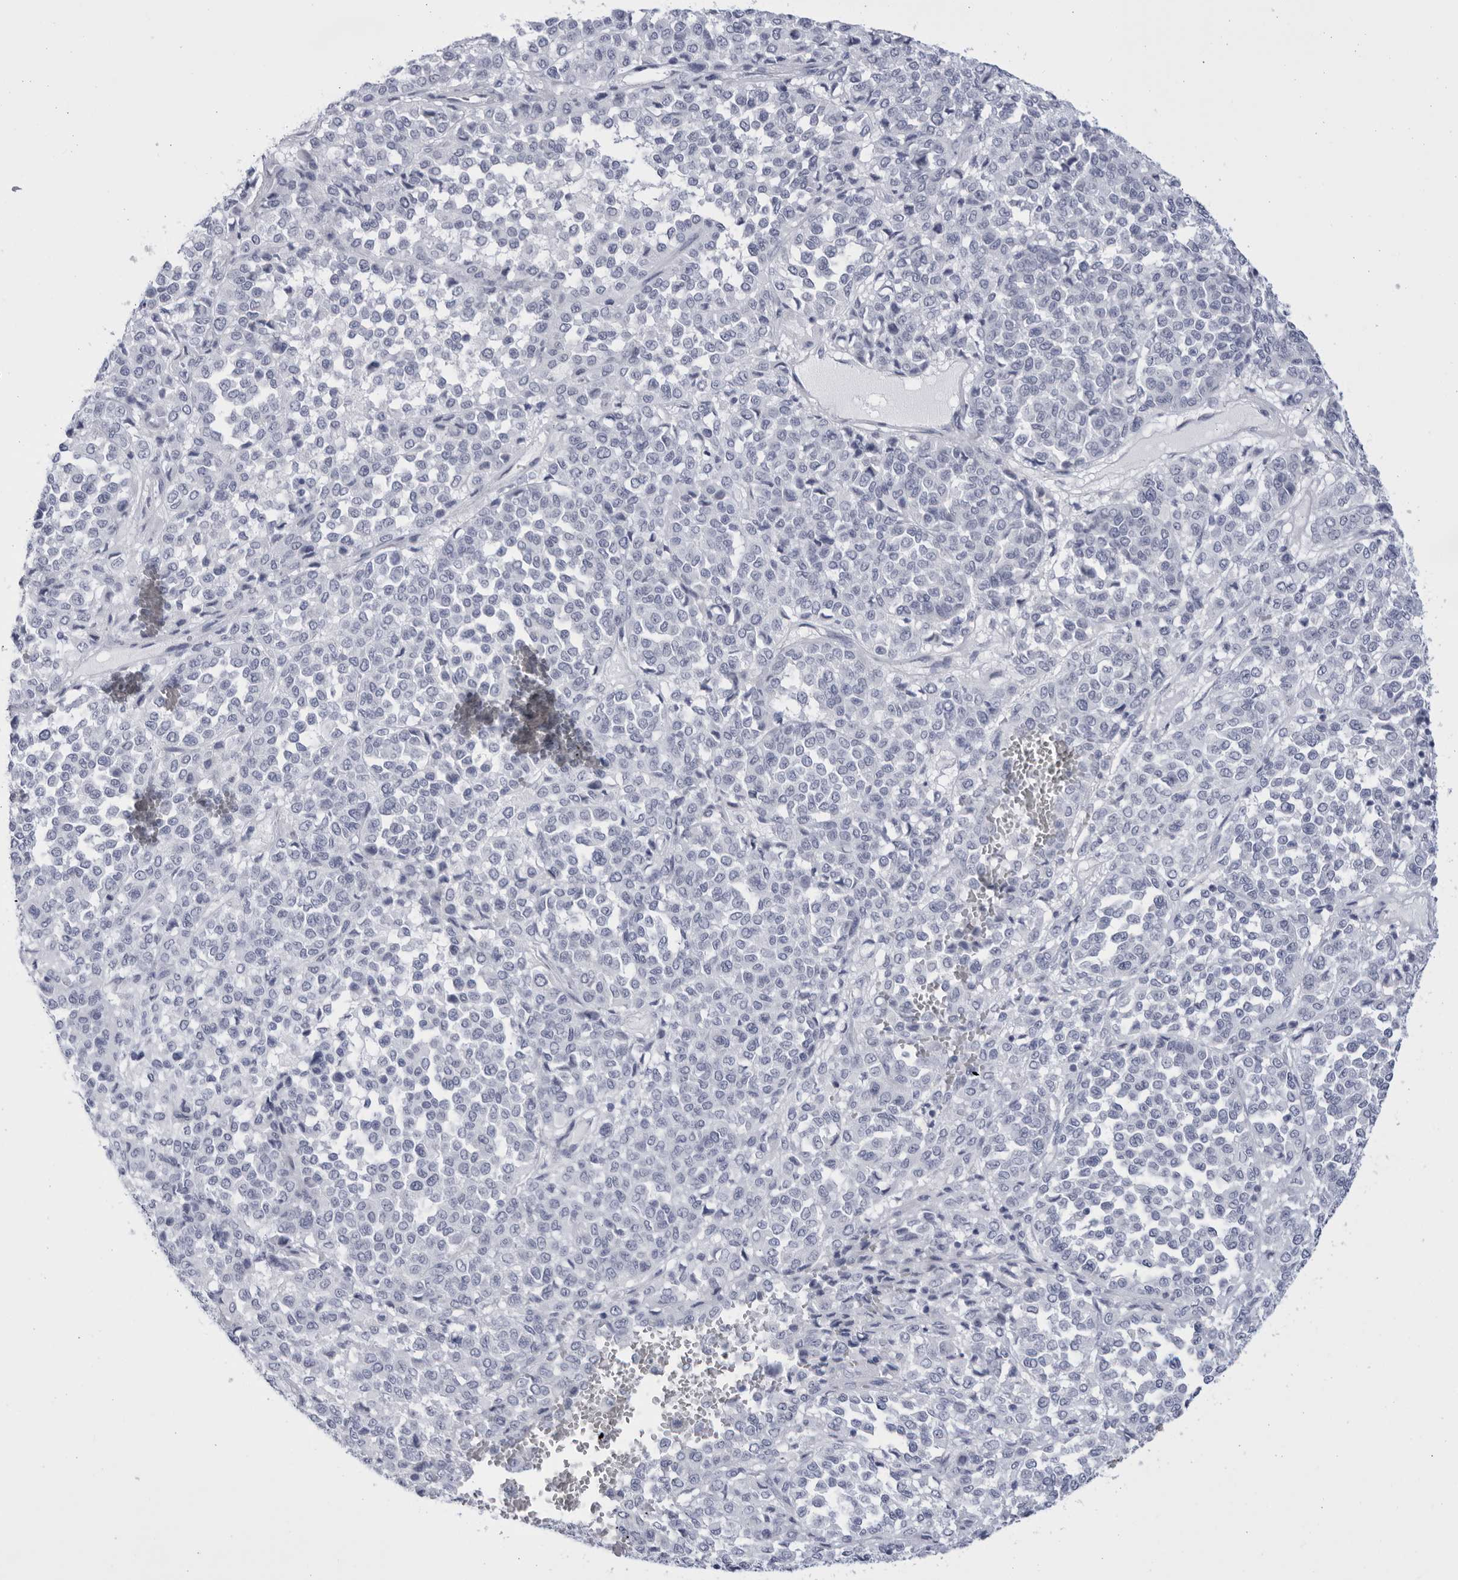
{"staining": {"intensity": "negative", "quantity": "none", "location": "none"}, "tissue": "melanoma", "cell_type": "Tumor cells", "image_type": "cancer", "snomed": [{"axis": "morphology", "description": "Malignant melanoma, Metastatic site"}, {"axis": "topography", "description": "Pancreas"}], "caption": "The photomicrograph reveals no significant expression in tumor cells of malignant melanoma (metastatic site). Brightfield microscopy of immunohistochemistry (IHC) stained with DAB (brown) and hematoxylin (blue), captured at high magnification.", "gene": "CCDC181", "patient": {"sex": "female", "age": 30}}